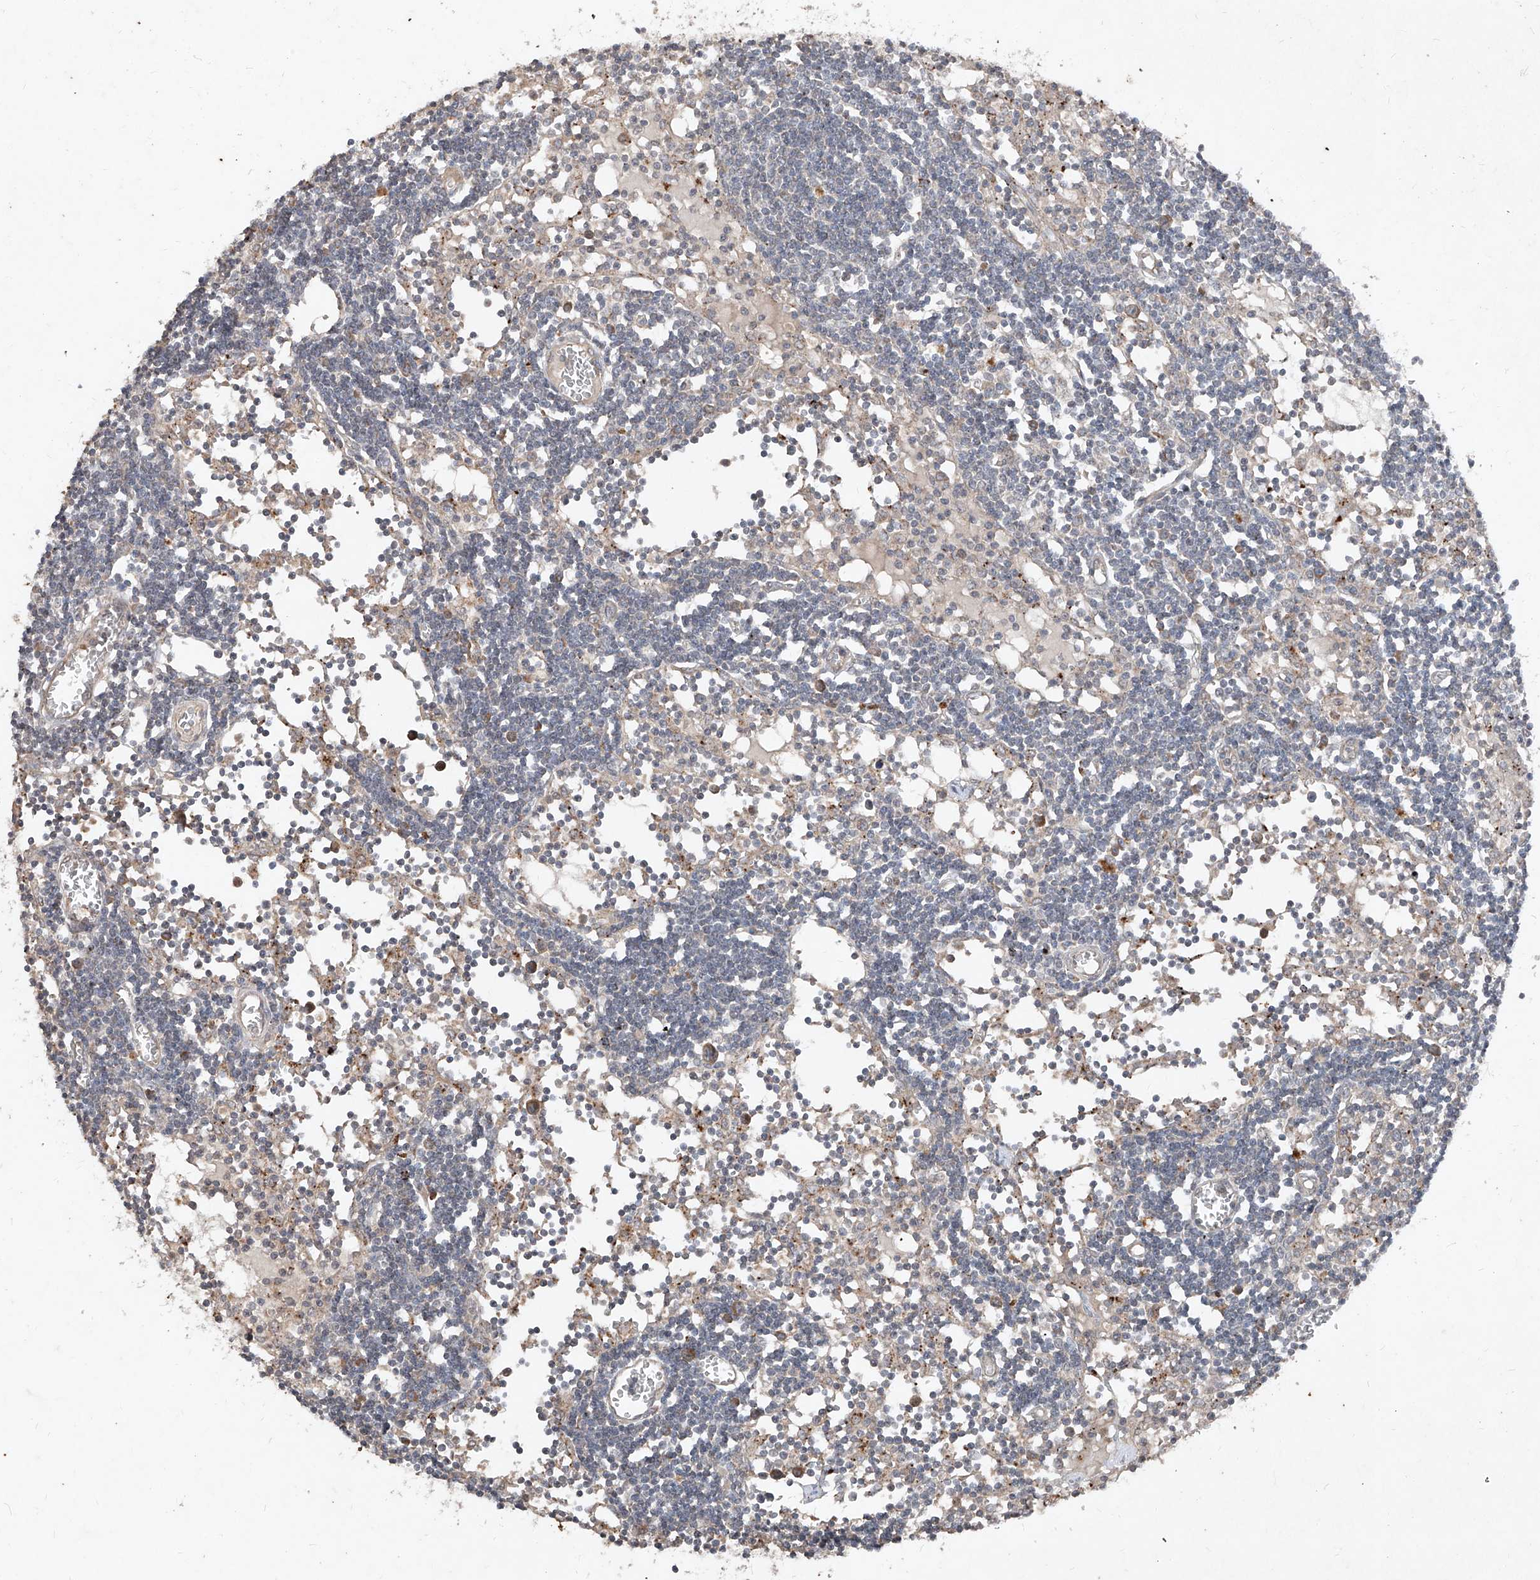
{"staining": {"intensity": "weak", "quantity": "<25%", "location": "cytoplasmic/membranous"}, "tissue": "lymph node", "cell_type": "Germinal center cells", "image_type": "normal", "snomed": [{"axis": "morphology", "description": "Normal tissue, NOS"}, {"axis": "topography", "description": "Lymph node"}], "caption": "Immunohistochemical staining of unremarkable lymph node reveals no significant positivity in germinal center cells. (Brightfield microscopy of DAB (3,3'-diaminobenzidine) immunohistochemistry at high magnification).", "gene": "ABCD3", "patient": {"sex": "female", "age": 11}}